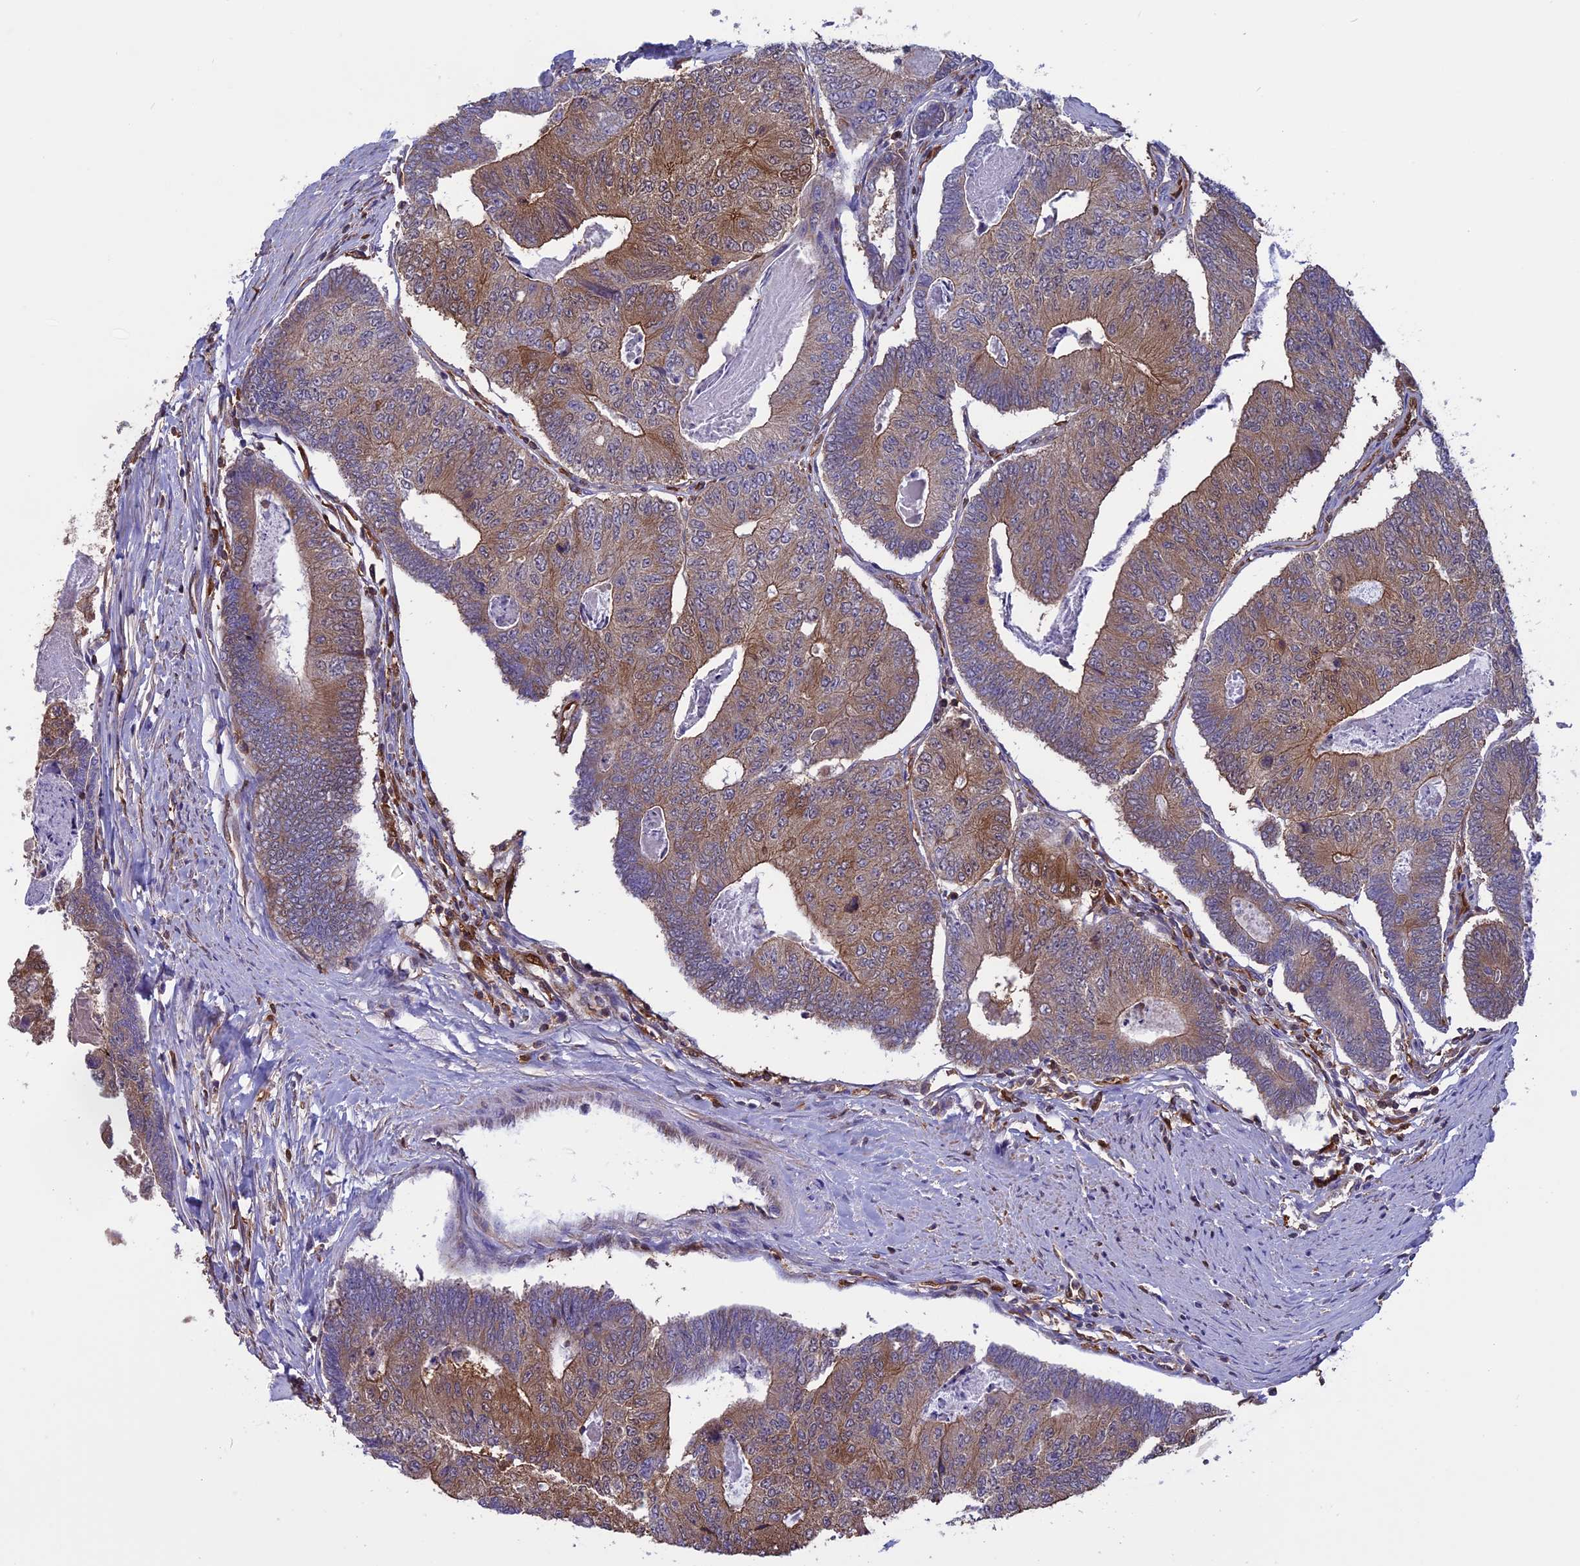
{"staining": {"intensity": "moderate", "quantity": "25%-75%", "location": "cytoplasmic/membranous"}, "tissue": "colorectal cancer", "cell_type": "Tumor cells", "image_type": "cancer", "snomed": [{"axis": "morphology", "description": "Adenocarcinoma, NOS"}, {"axis": "topography", "description": "Colon"}], "caption": "A micrograph of colorectal adenocarcinoma stained for a protein displays moderate cytoplasmic/membranous brown staining in tumor cells.", "gene": "ARHGAP18", "patient": {"sex": "female", "age": 67}}